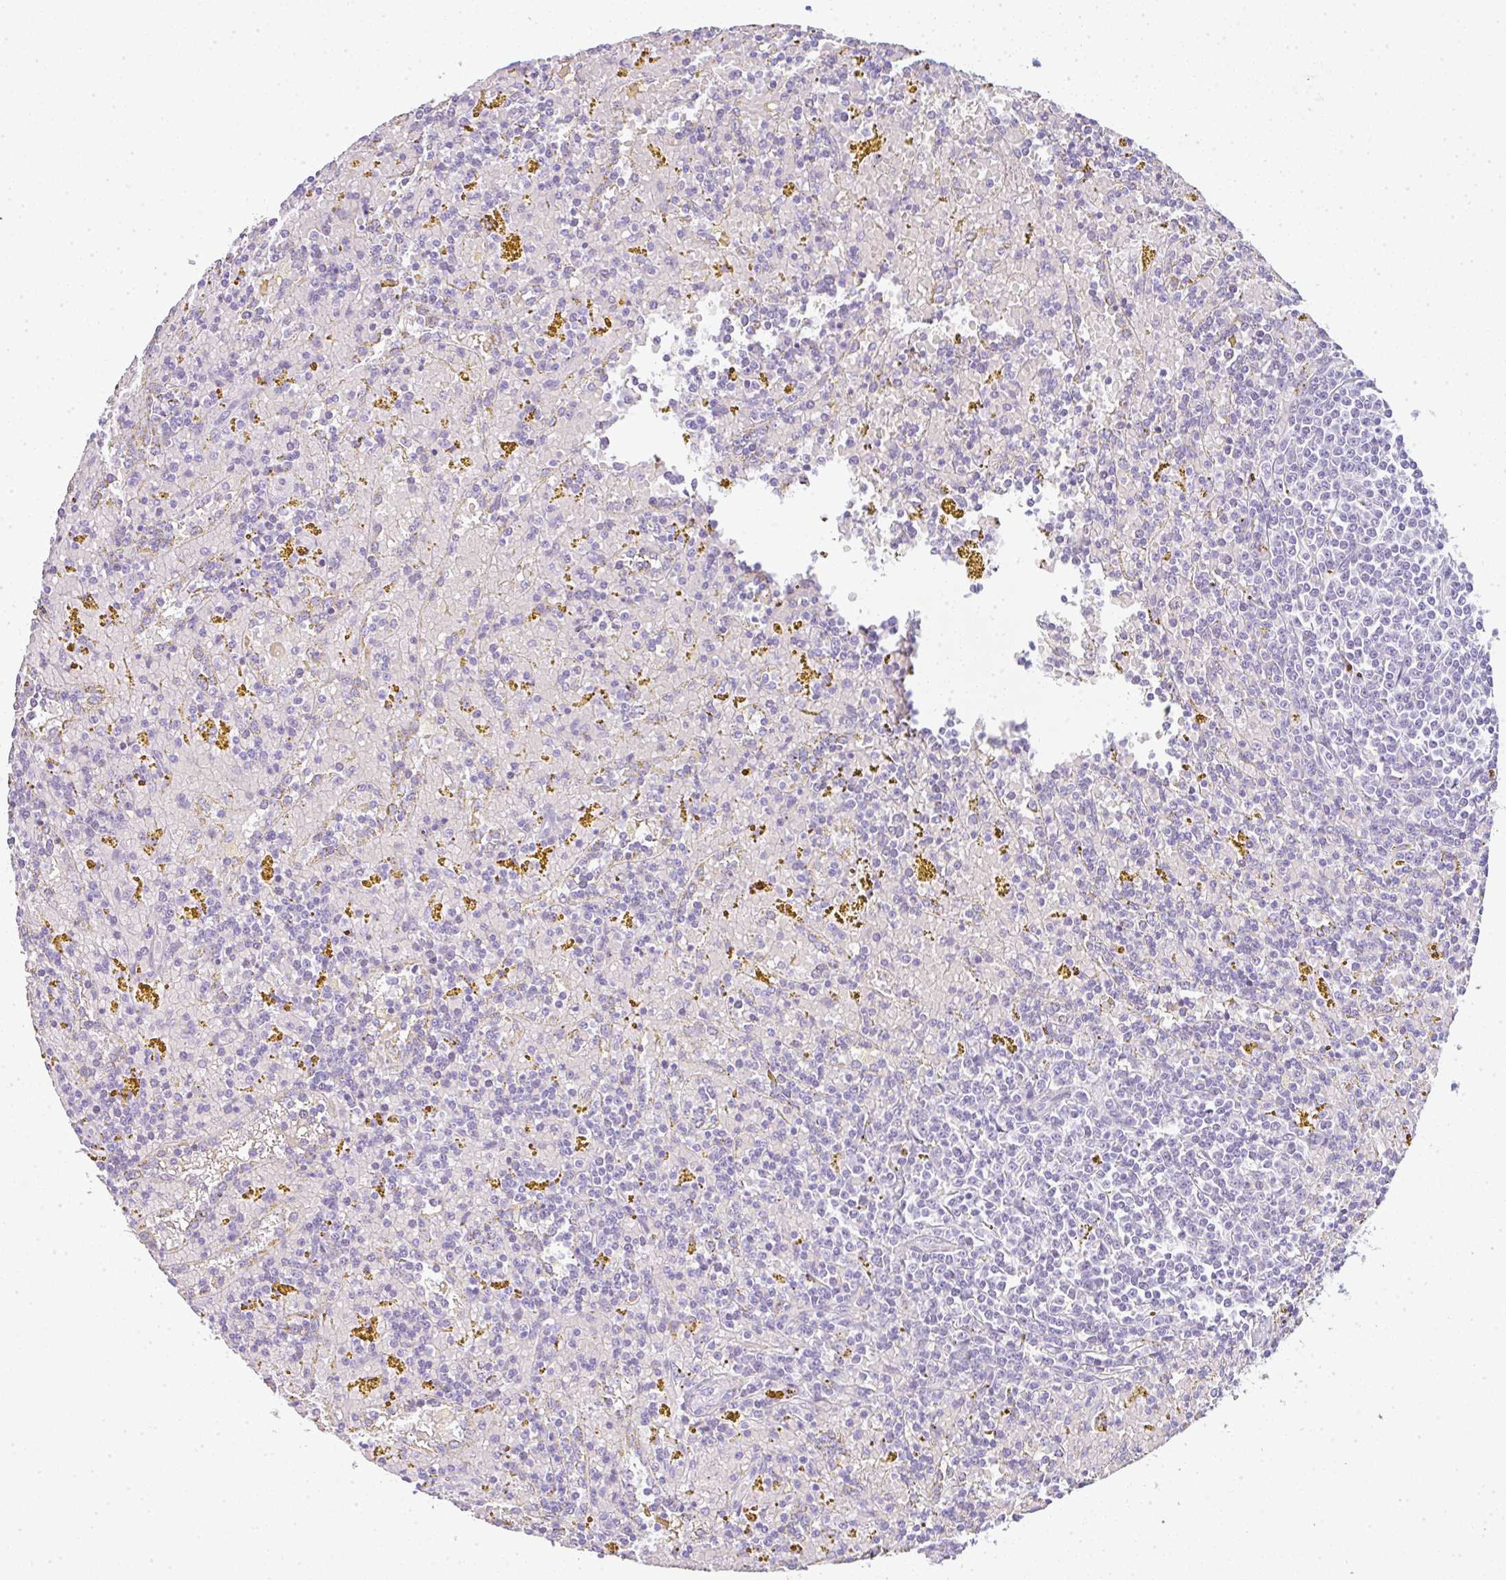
{"staining": {"intensity": "negative", "quantity": "none", "location": "none"}, "tissue": "lymphoma", "cell_type": "Tumor cells", "image_type": "cancer", "snomed": [{"axis": "morphology", "description": "Malignant lymphoma, non-Hodgkin's type, Low grade"}, {"axis": "topography", "description": "Spleen"}, {"axis": "topography", "description": "Lymph node"}], "caption": "Lymphoma was stained to show a protein in brown. There is no significant positivity in tumor cells. Nuclei are stained in blue.", "gene": "LPAR4", "patient": {"sex": "female", "age": 66}}